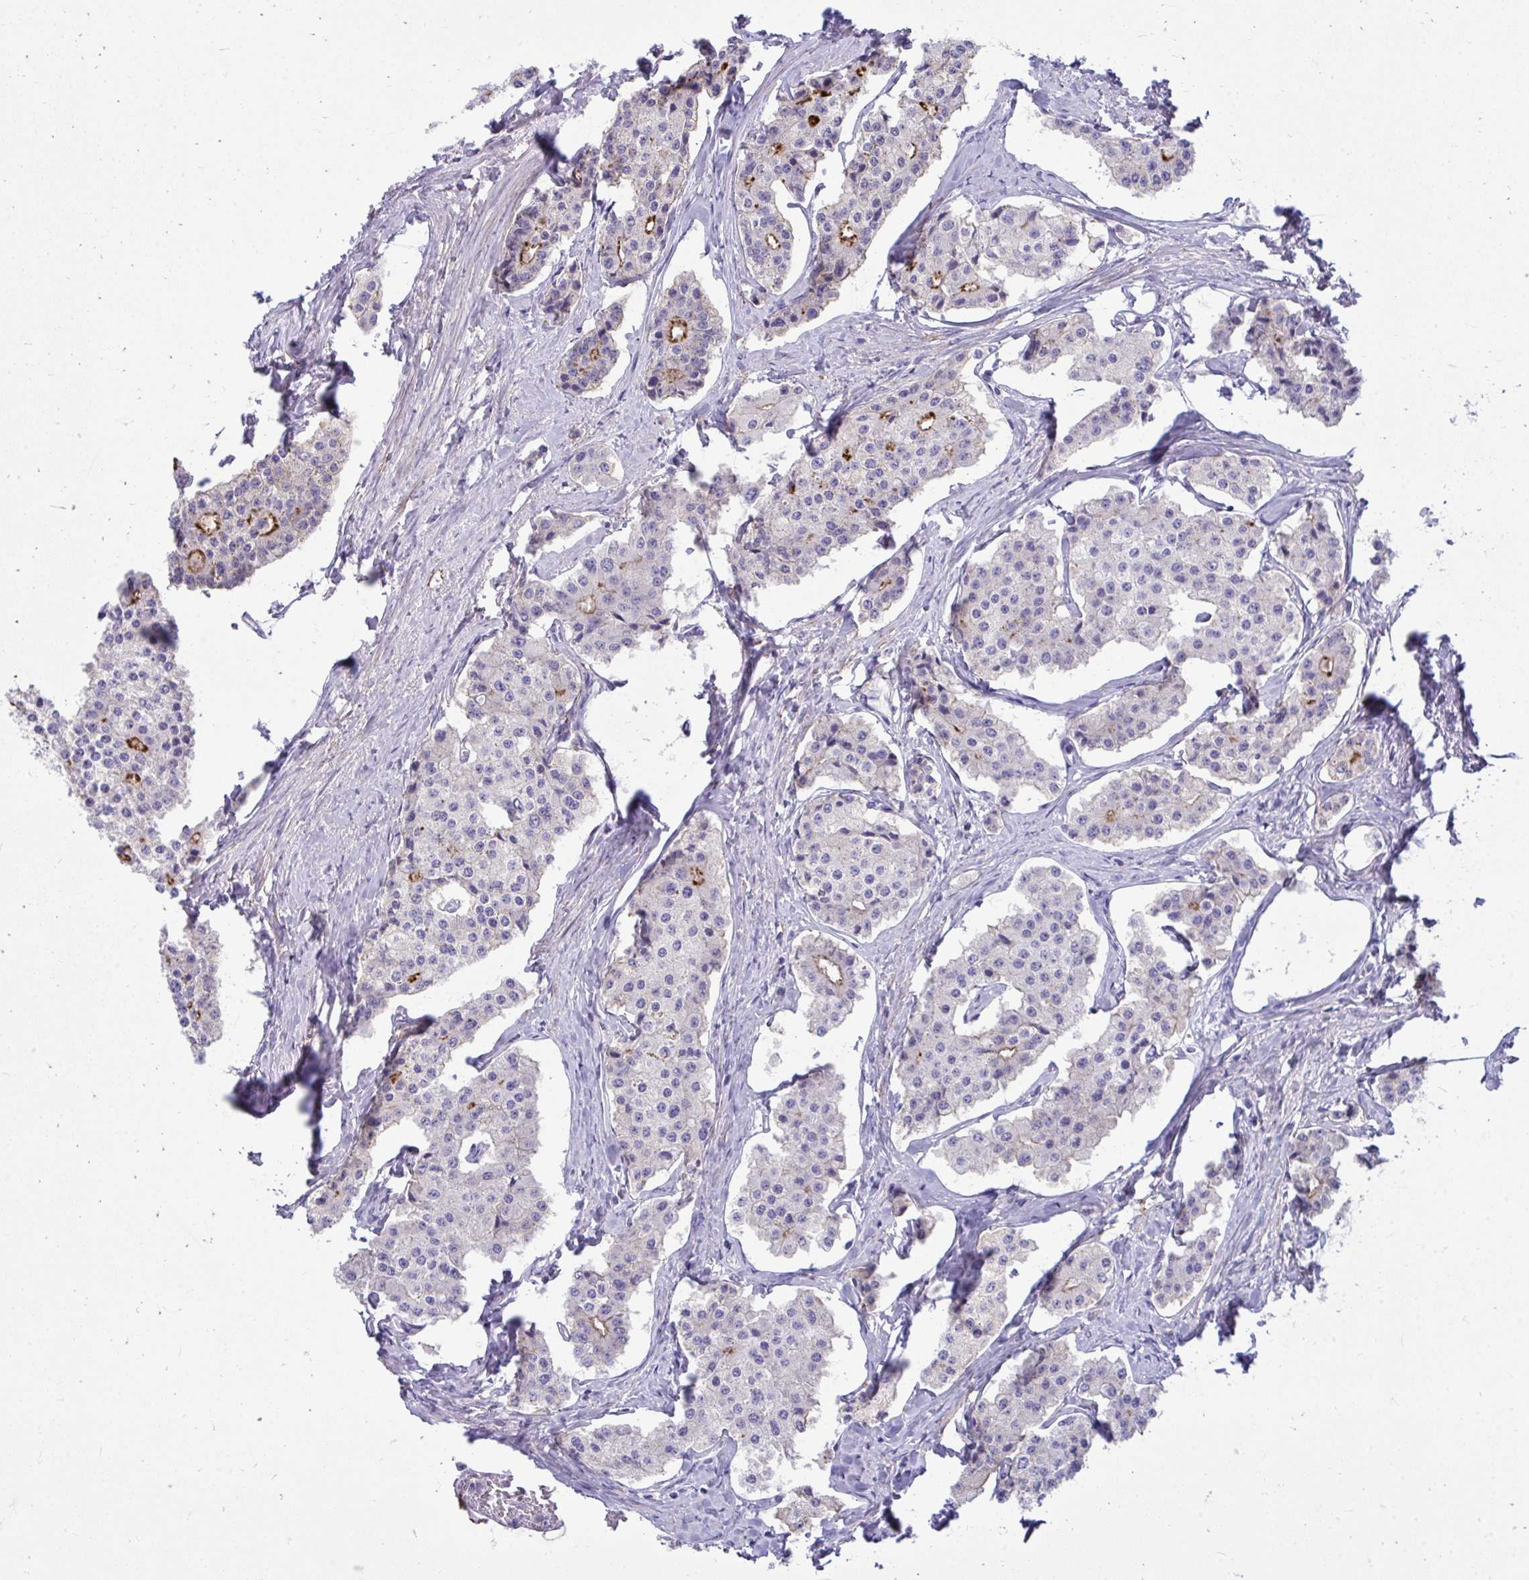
{"staining": {"intensity": "strong", "quantity": "<25%", "location": "cytoplasmic/membranous"}, "tissue": "carcinoid", "cell_type": "Tumor cells", "image_type": "cancer", "snomed": [{"axis": "morphology", "description": "Carcinoid, malignant, NOS"}, {"axis": "topography", "description": "Small intestine"}], "caption": "Immunohistochemical staining of carcinoid shows medium levels of strong cytoplasmic/membranous expression in approximately <25% of tumor cells.", "gene": "PIGZ", "patient": {"sex": "female", "age": 65}}